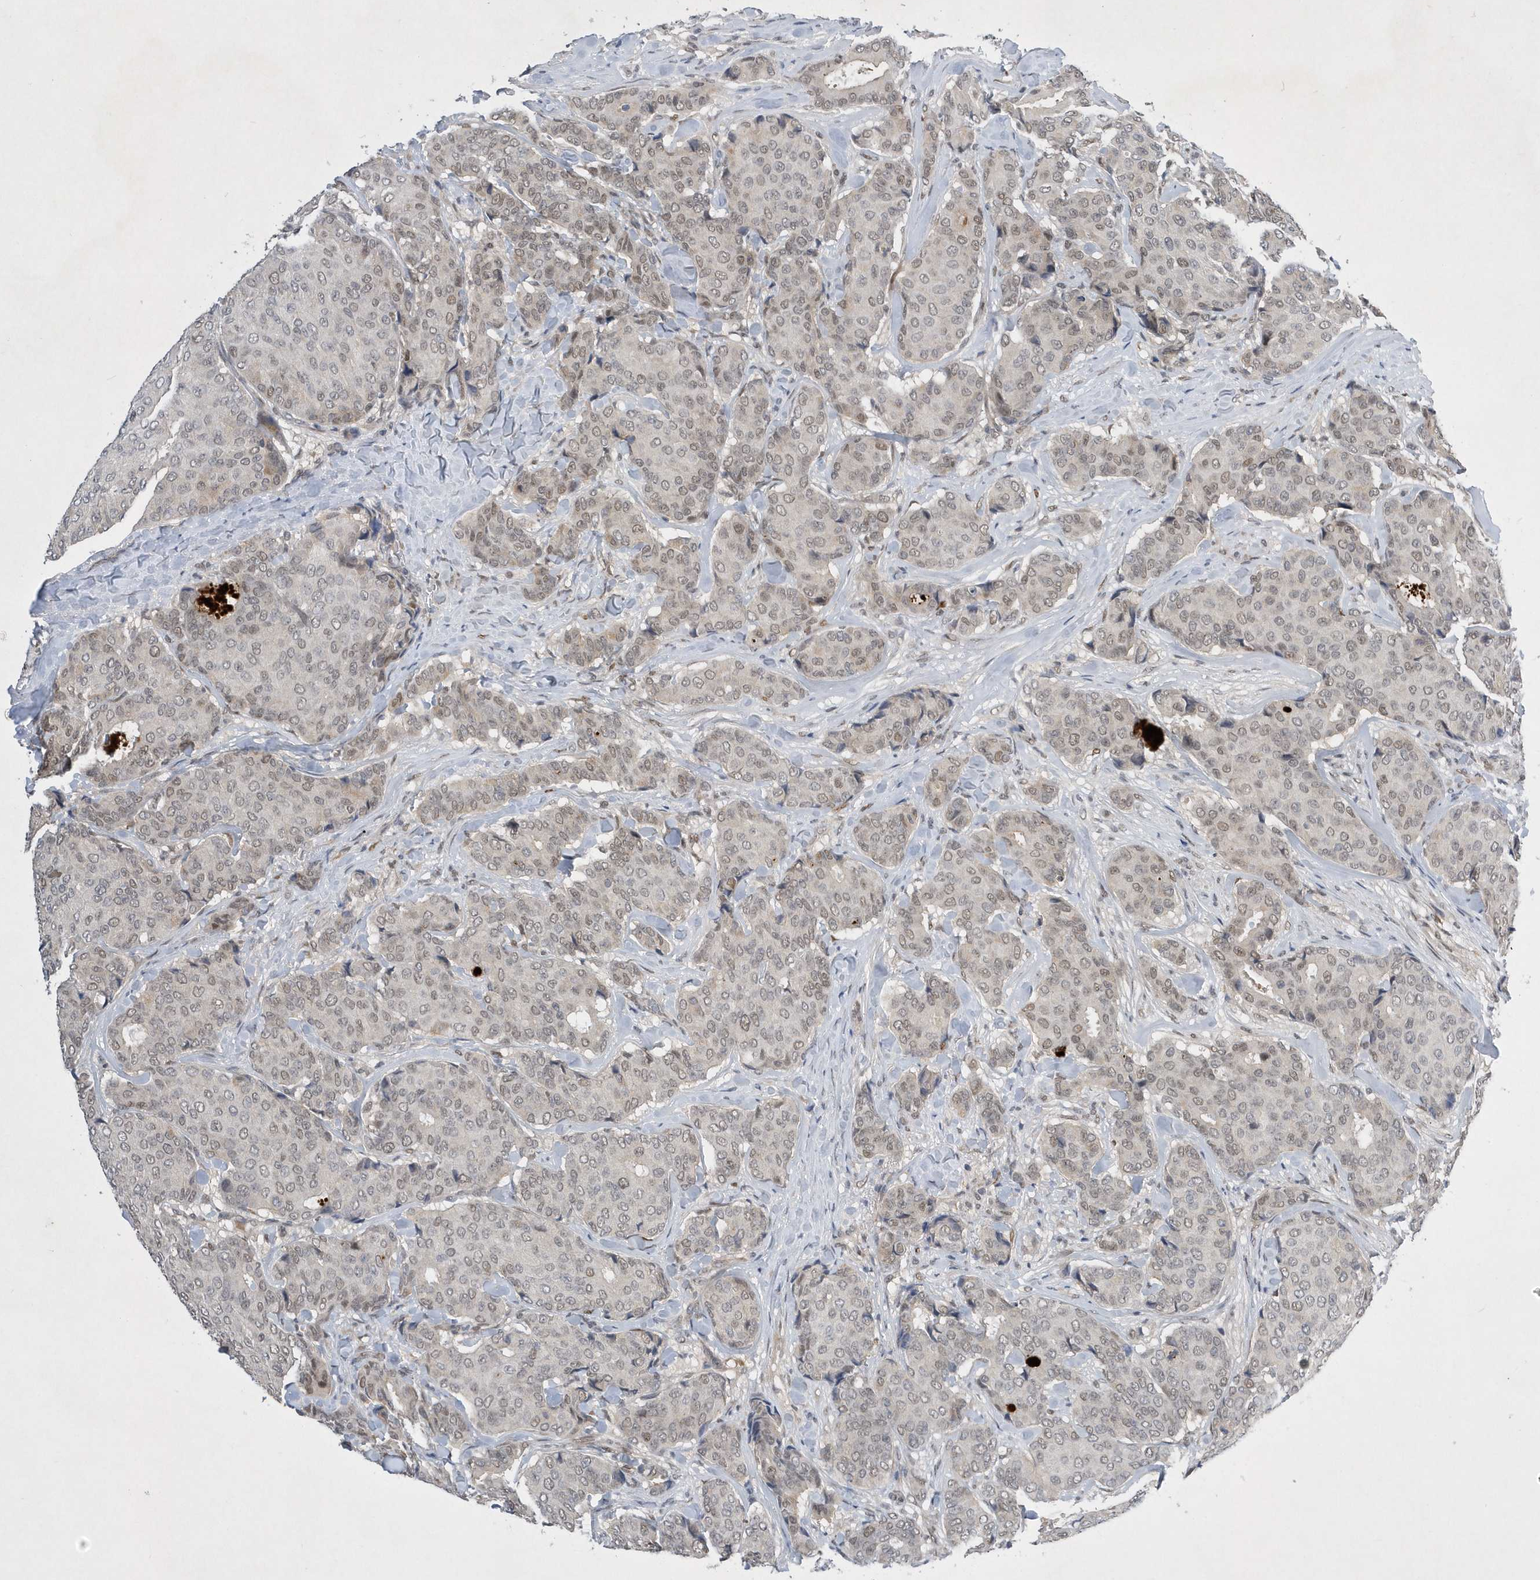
{"staining": {"intensity": "weak", "quantity": ">75%", "location": "nuclear"}, "tissue": "breast cancer", "cell_type": "Tumor cells", "image_type": "cancer", "snomed": [{"axis": "morphology", "description": "Duct carcinoma"}, {"axis": "topography", "description": "Breast"}], "caption": "IHC histopathology image of neoplastic tissue: human breast cancer (intraductal carcinoma) stained using immunohistochemistry displays low levels of weak protein expression localized specifically in the nuclear of tumor cells, appearing as a nuclear brown color.", "gene": "FAM217A", "patient": {"sex": "female", "age": 75}}